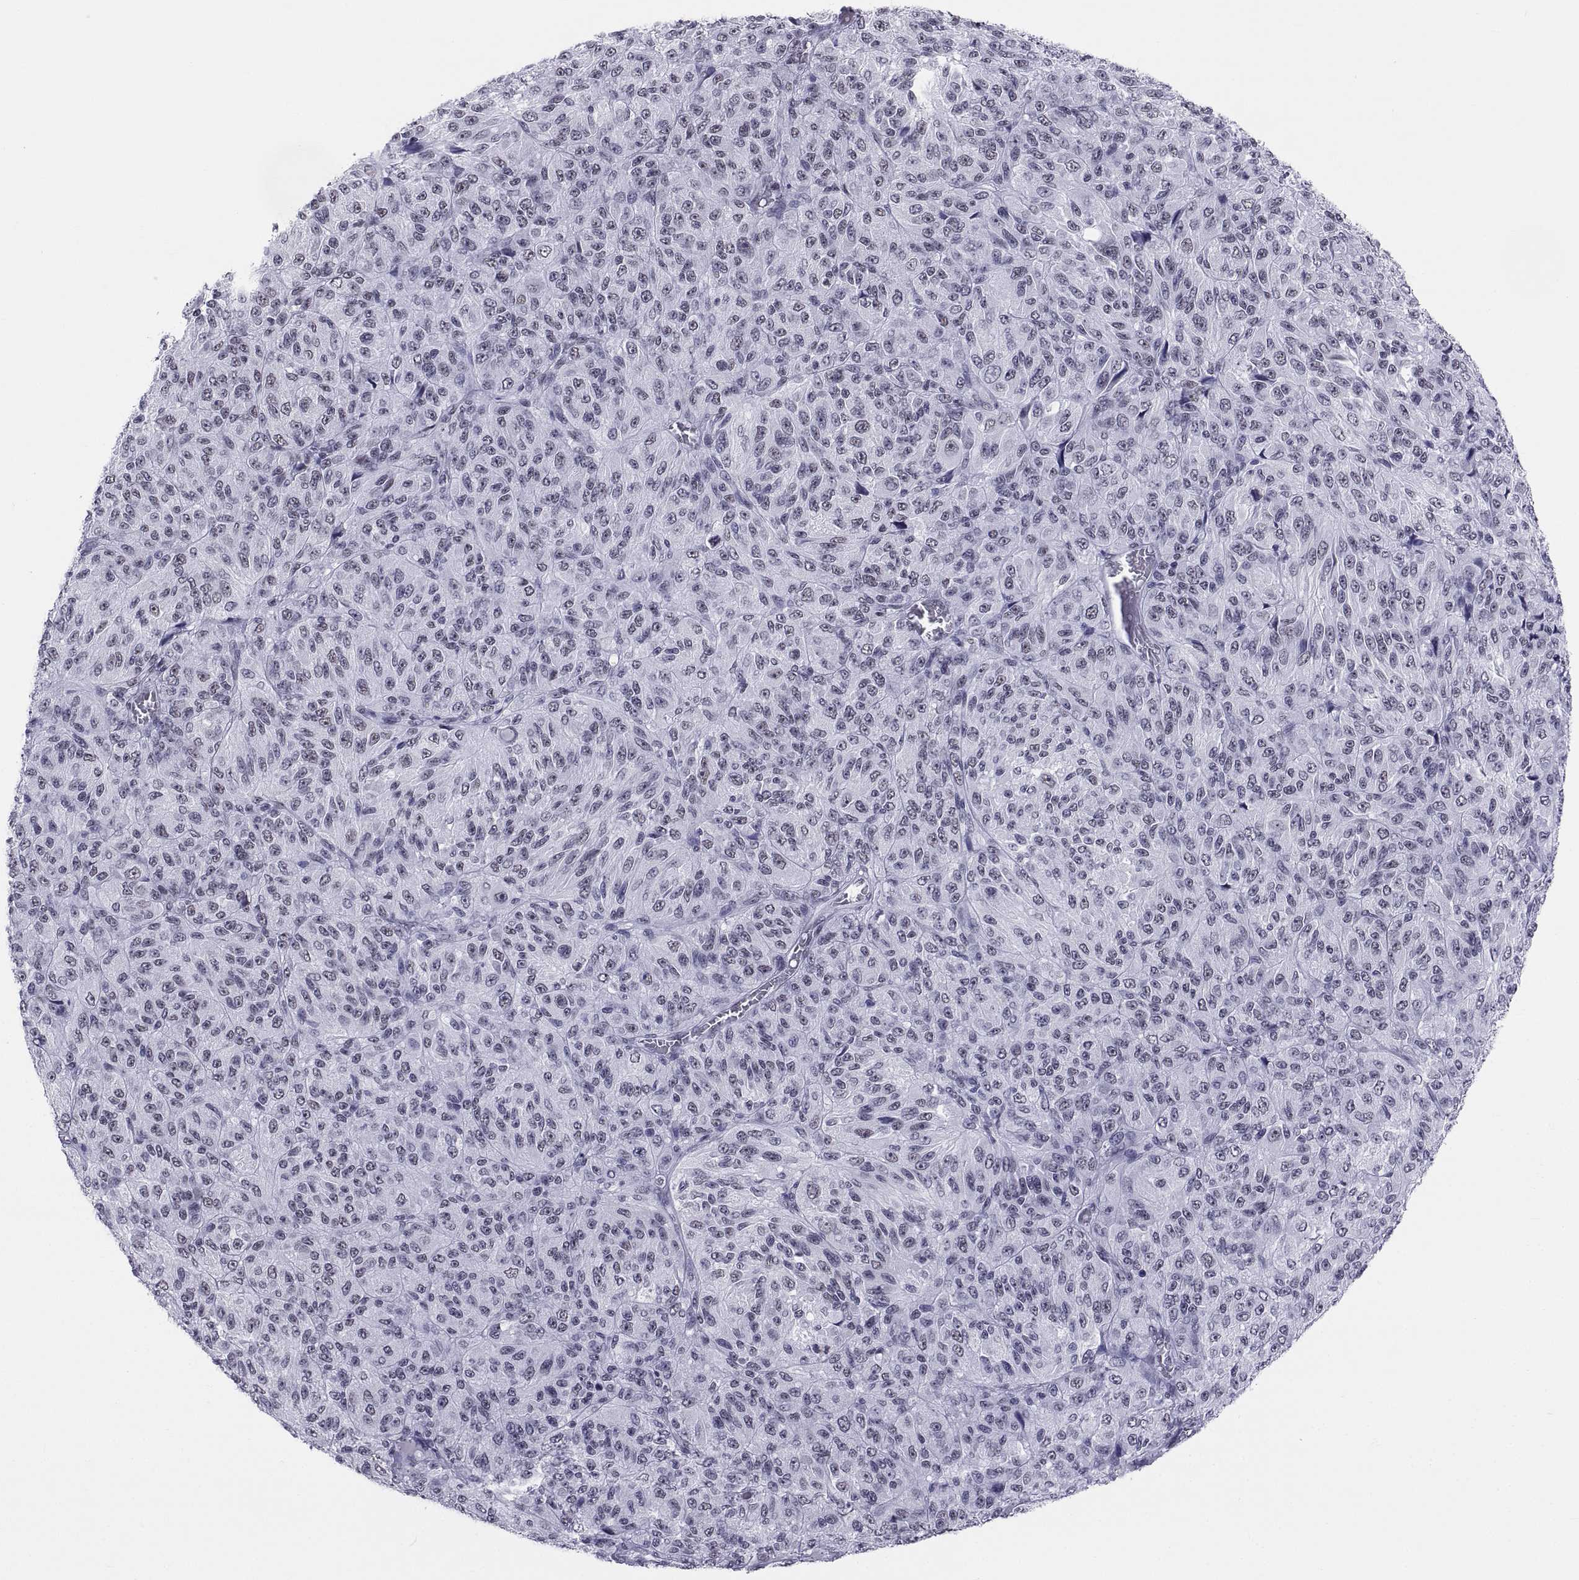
{"staining": {"intensity": "negative", "quantity": "none", "location": "none"}, "tissue": "melanoma", "cell_type": "Tumor cells", "image_type": "cancer", "snomed": [{"axis": "morphology", "description": "Malignant melanoma, Metastatic site"}, {"axis": "topography", "description": "Brain"}], "caption": "Protein analysis of melanoma demonstrates no significant expression in tumor cells. (Stains: DAB (3,3'-diaminobenzidine) immunohistochemistry with hematoxylin counter stain, Microscopy: brightfield microscopy at high magnification).", "gene": "NEUROD6", "patient": {"sex": "female", "age": 56}}